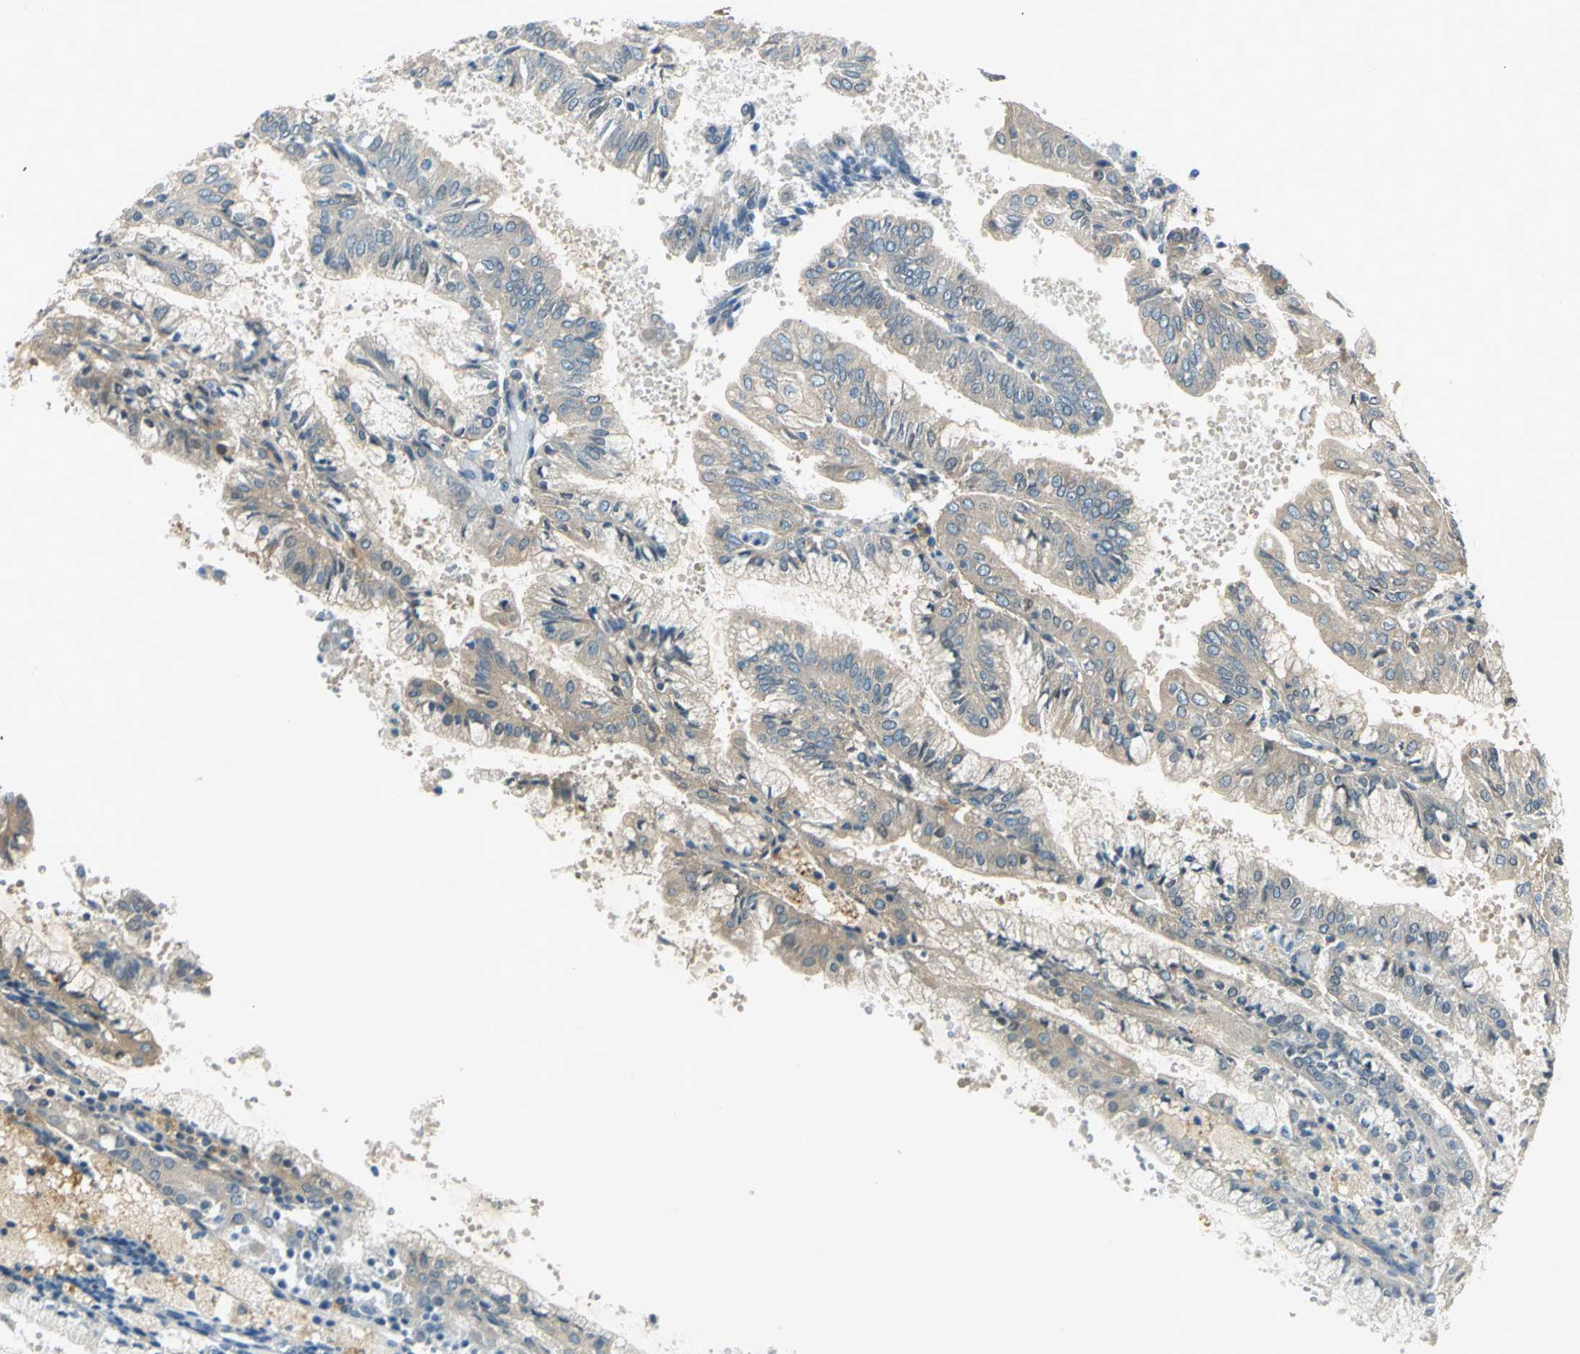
{"staining": {"intensity": "weak", "quantity": ">75%", "location": "cytoplasmic/membranous"}, "tissue": "endometrial cancer", "cell_type": "Tumor cells", "image_type": "cancer", "snomed": [{"axis": "morphology", "description": "Adenocarcinoma, NOS"}, {"axis": "topography", "description": "Endometrium"}], "caption": "Endometrial cancer (adenocarcinoma) stained with a protein marker exhibits weak staining in tumor cells.", "gene": "PRKAA1", "patient": {"sex": "female", "age": 63}}